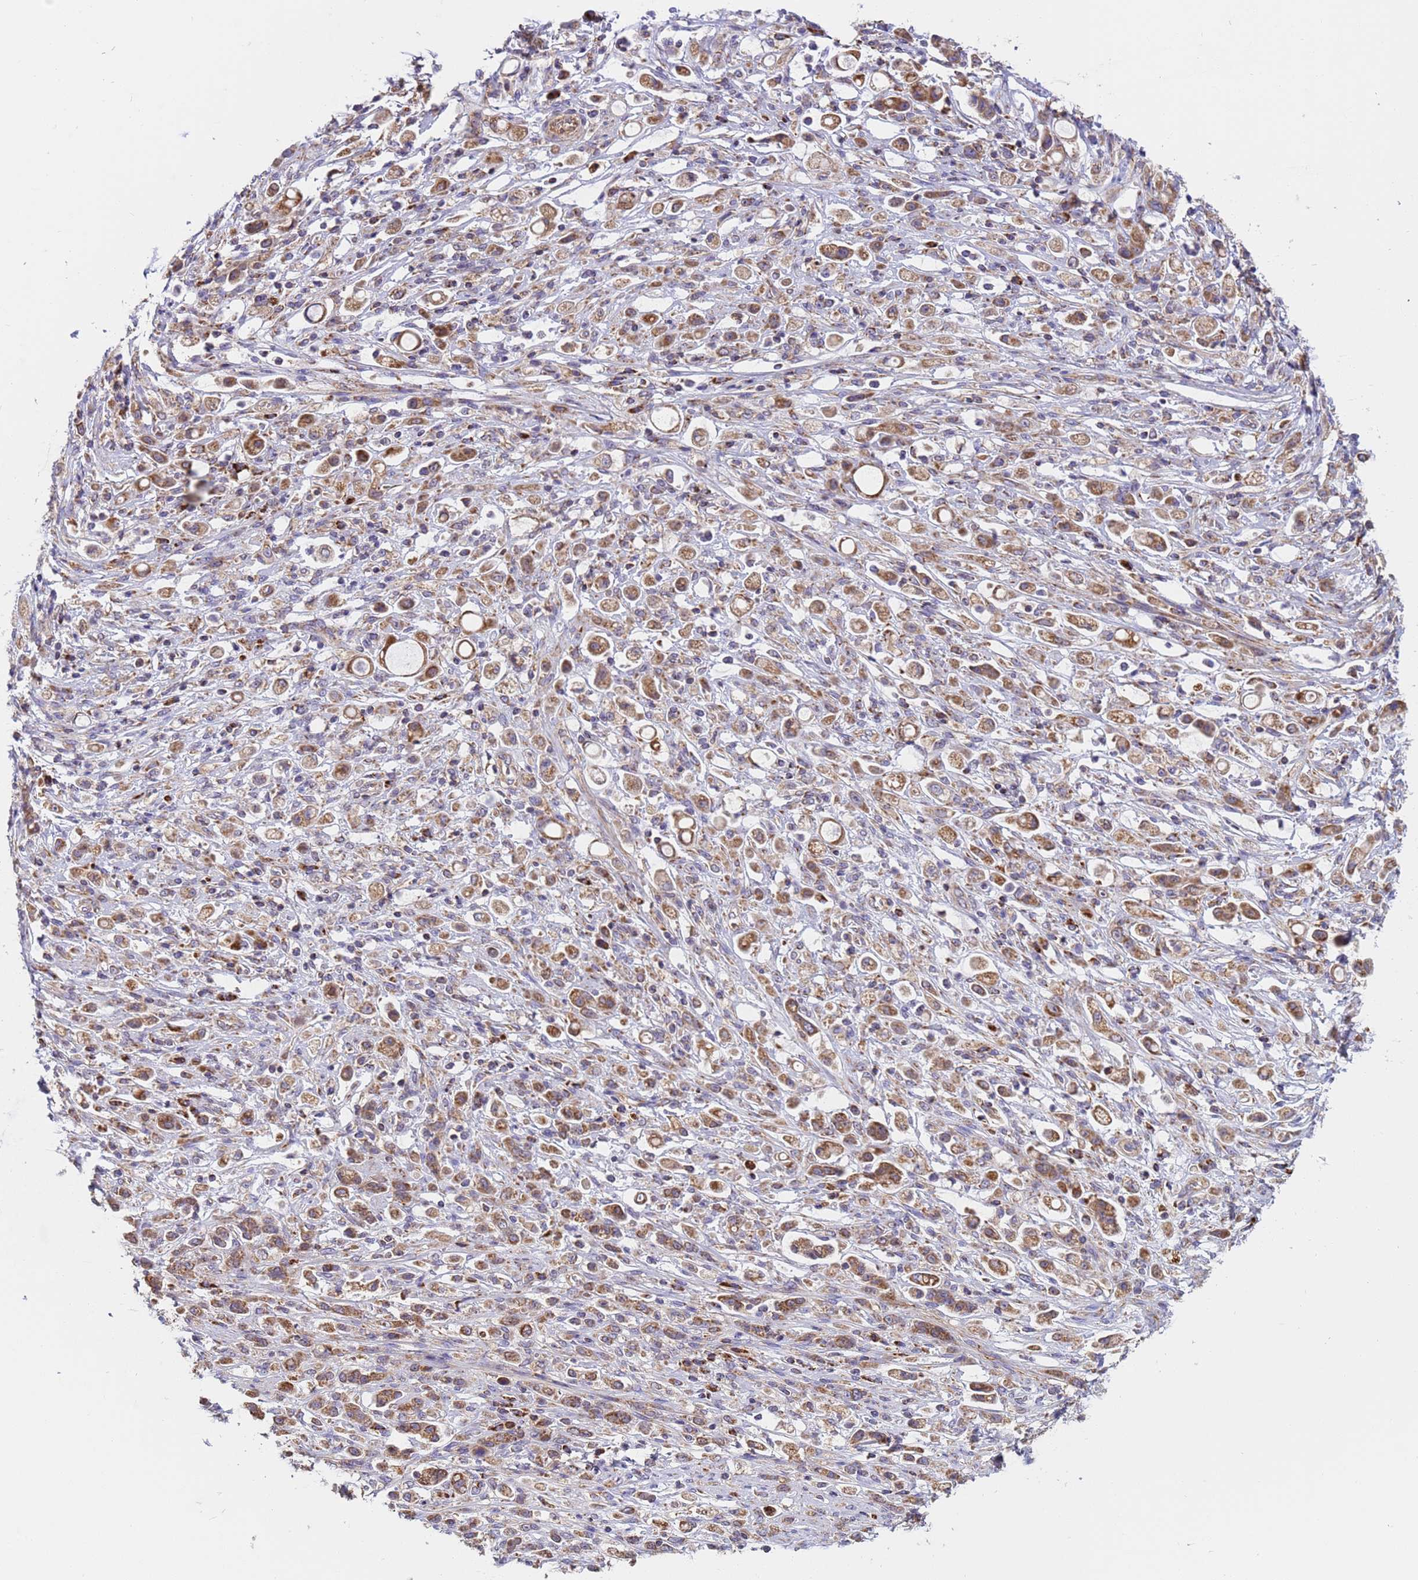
{"staining": {"intensity": "moderate", "quantity": ">75%", "location": "cytoplasmic/membranous"}, "tissue": "stomach cancer", "cell_type": "Tumor cells", "image_type": "cancer", "snomed": [{"axis": "morphology", "description": "Adenocarcinoma, NOS"}, {"axis": "topography", "description": "Stomach"}], "caption": "Stomach adenocarcinoma stained for a protein shows moderate cytoplasmic/membranous positivity in tumor cells.", "gene": "TMEM126A", "patient": {"sex": "female", "age": 60}}